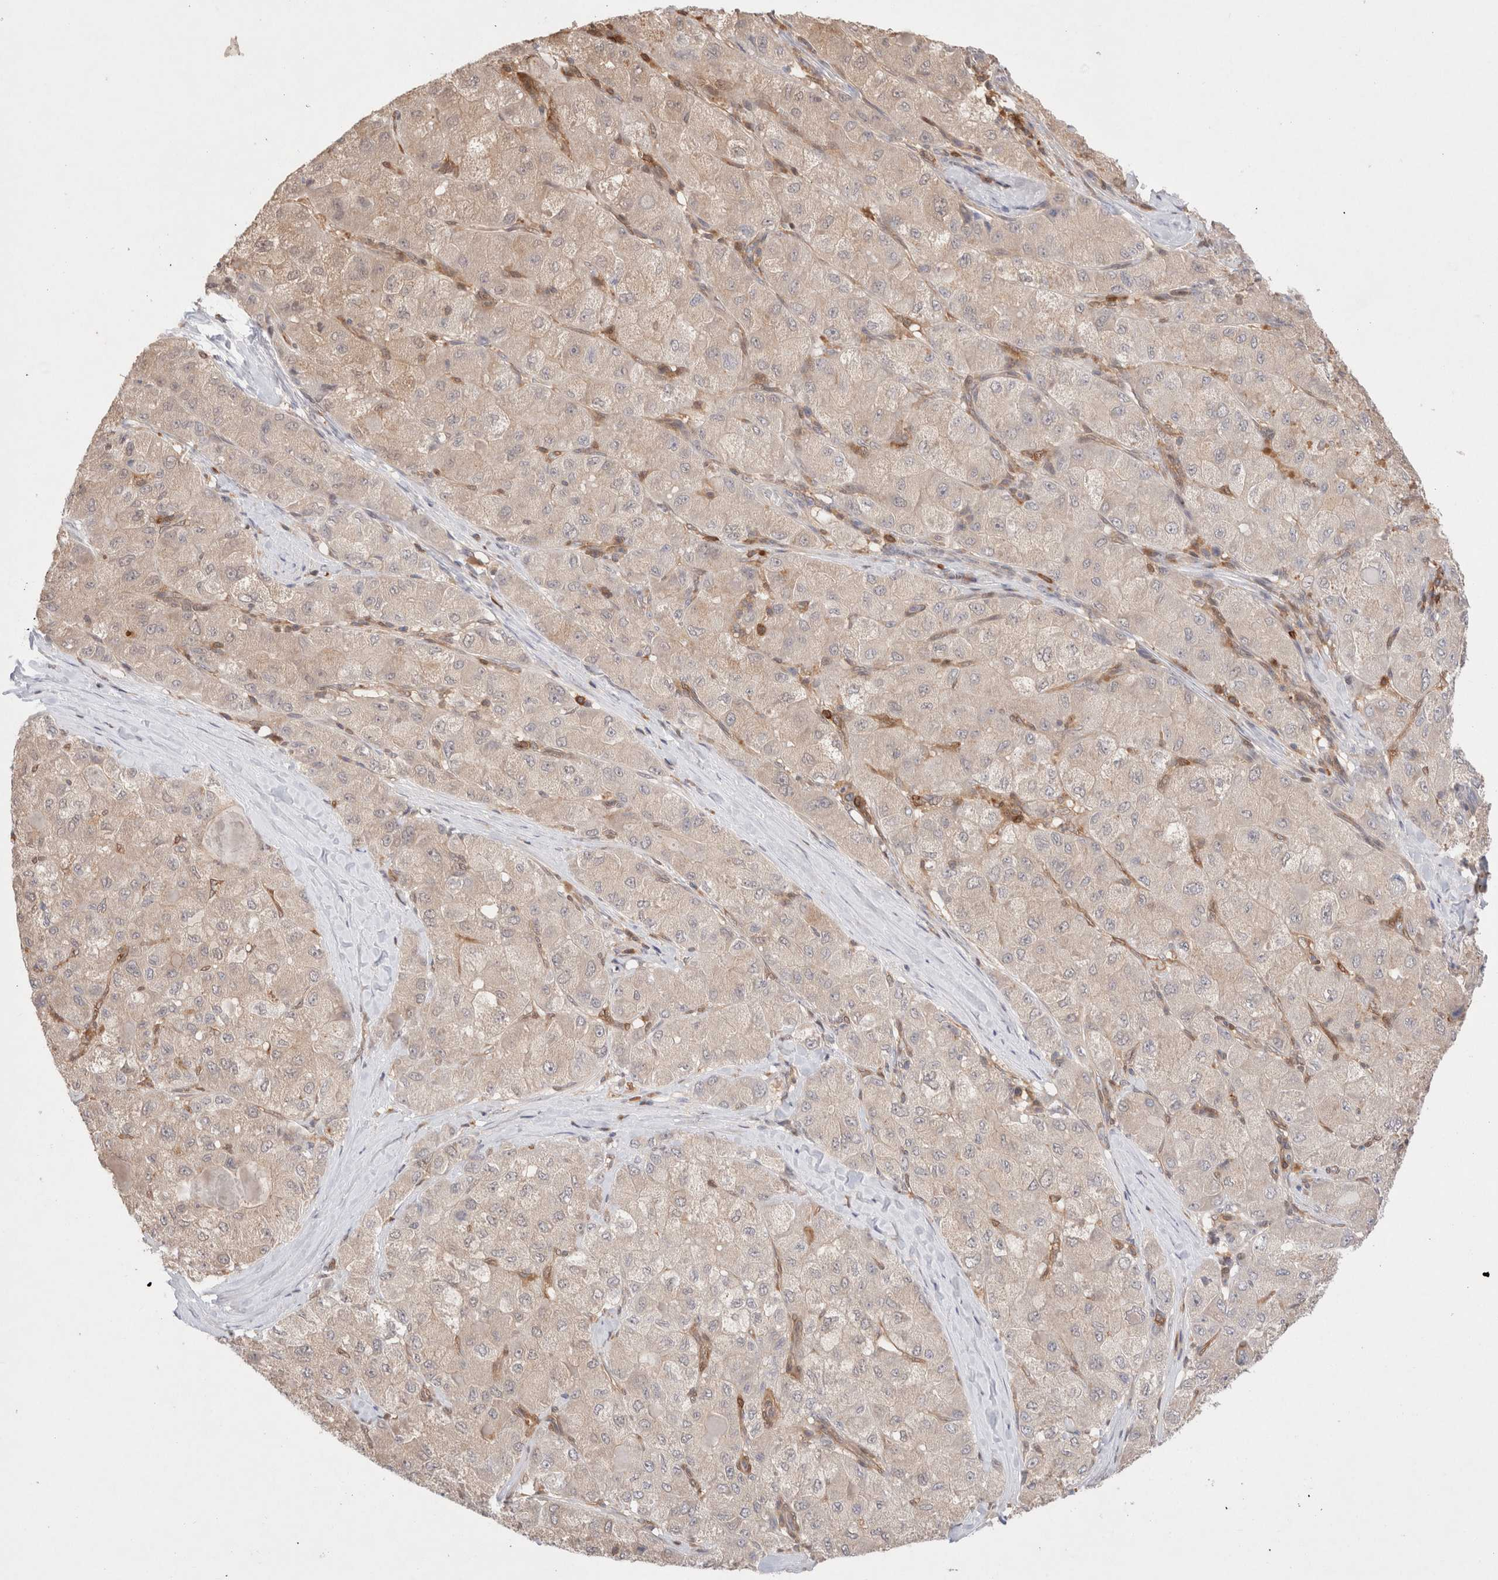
{"staining": {"intensity": "weak", "quantity": "<25%", "location": "cytoplasmic/membranous"}, "tissue": "liver cancer", "cell_type": "Tumor cells", "image_type": "cancer", "snomed": [{"axis": "morphology", "description": "Carcinoma, Hepatocellular, NOS"}, {"axis": "topography", "description": "Liver"}], "caption": "The immunohistochemistry photomicrograph has no significant staining in tumor cells of liver hepatocellular carcinoma tissue.", "gene": "STARD10", "patient": {"sex": "male", "age": 80}}